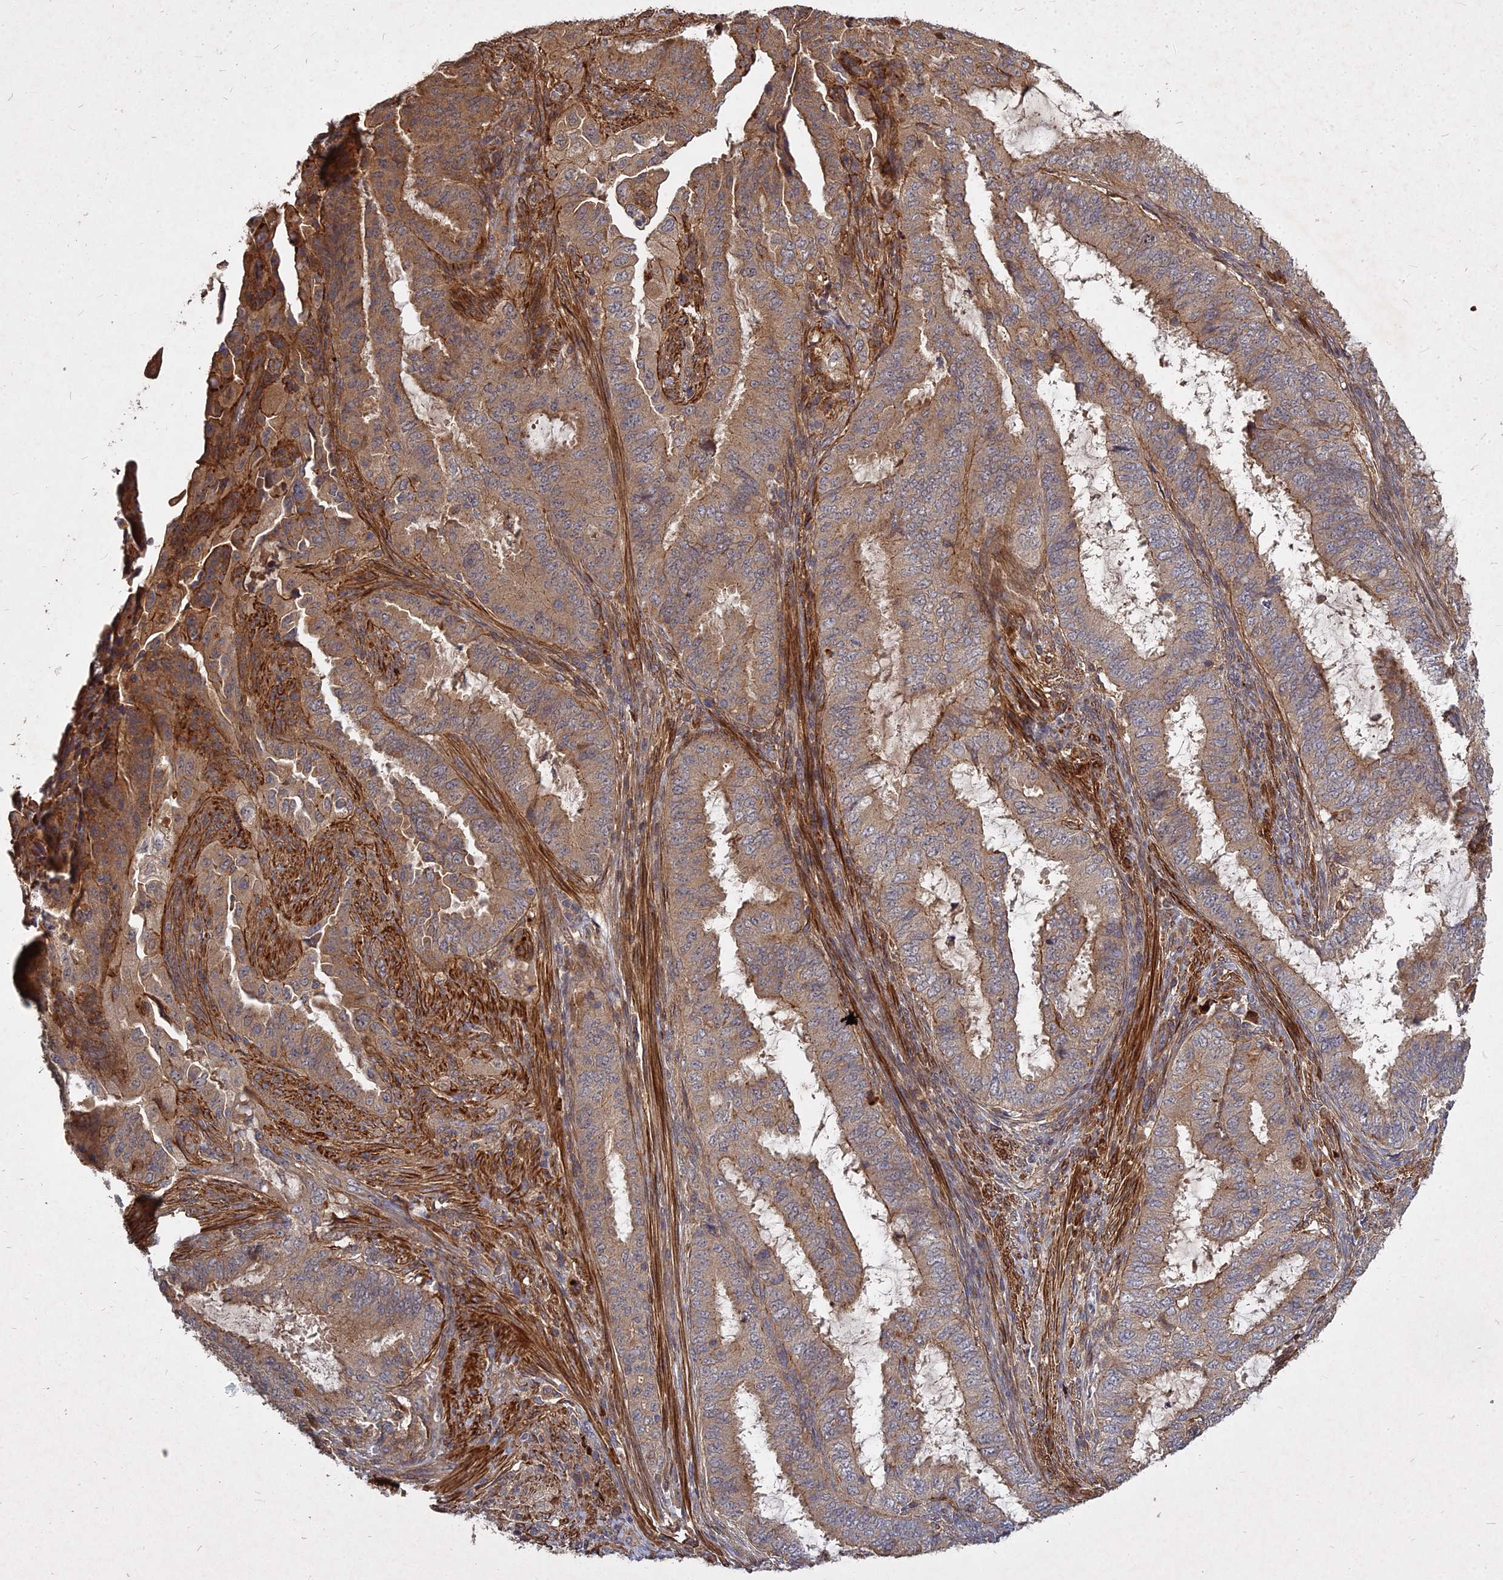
{"staining": {"intensity": "moderate", "quantity": ">75%", "location": "cytoplasmic/membranous"}, "tissue": "endometrial cancer", "cell_type": "Tumor cells", "image_type": "cancer", "snomed": [{"axis": "morphology", "description": "Adenocarcinoma, NOS"}, {"axis": "topography", "description": "Endometrium"}], "caption": "This image exhibits immunohistochemistry staining of human endometrial cancer, with medium moderate cytoplasmic/membranous staining in approximately >75% of tumor cells.", "gene": "UBE2W", "patient": {"sex": "female", "age": 51}}